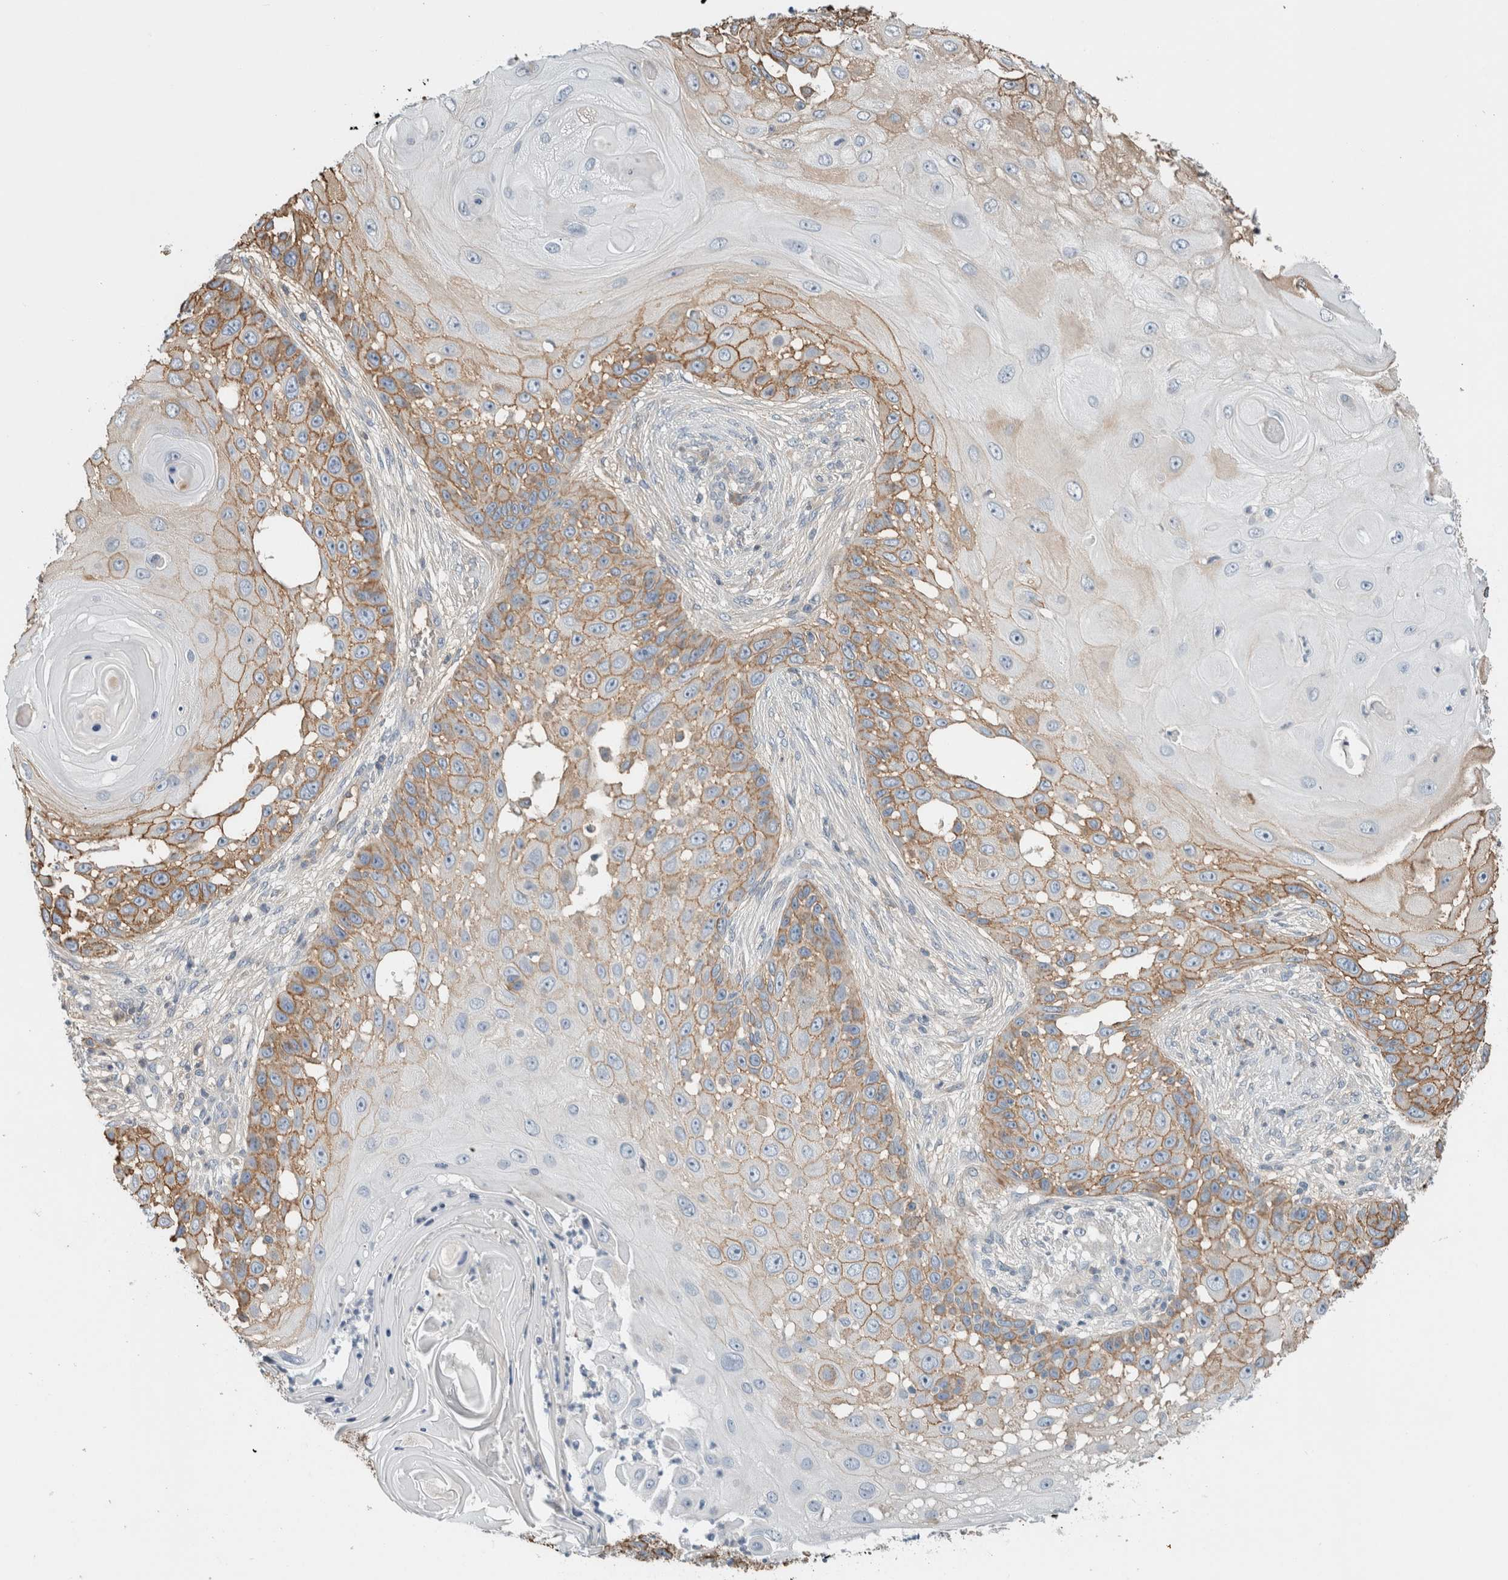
{"staining": {"intensity": "moderate", "quantity": "25%-75%", "location": "cytoplasmic/membranous"}, "tissue": "skin cancer", "cell_type": "Tumor cells", "image_type": "cancer", "snomed": [{"axis": "morphology", "description": "Squamous cell carcinoma, NOS"}, {"axis": "topography", "description": "Skin"}], "caption": "An IHC image of neoplastic tissue is shown. Protein staining in brown labels moderate cytoplasmic/membranous positivity in squamous cell carcinoma (skin) within tumor cells.", "gene": "ERCC6L2", "patient": {"sex": "female", "age": 44}}